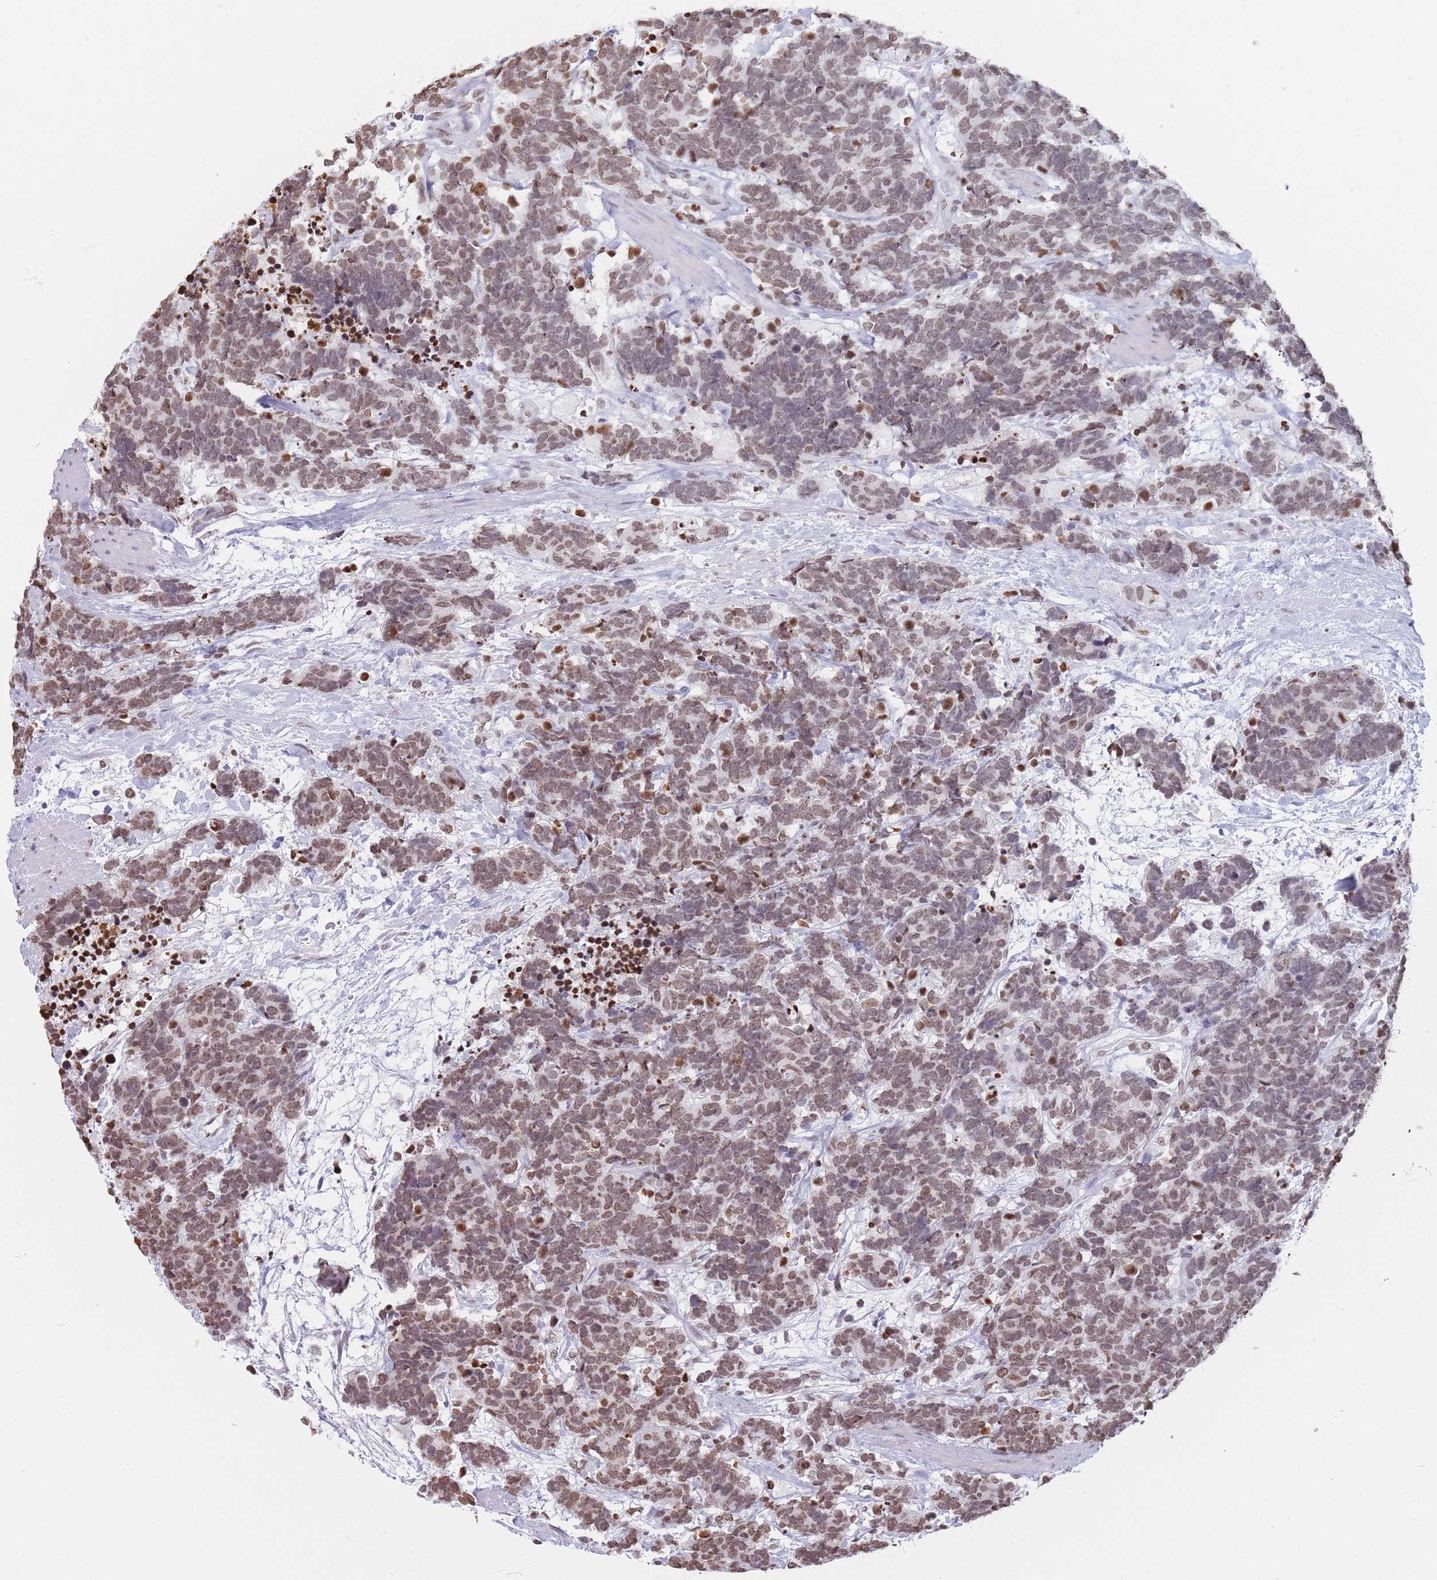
{"staining": {"intensity": "moderate", "quantity": "25%-75%", "location": "nuclear"}, "tissue": "carcinoid", "cell_type": "Tumor cells", "image_type": "cancer", "snomed": [{"axis": "morphology", "description": "Carcinoma, NOS"}, {"axis": "morphology", "description": "Carcinoid, malignant, NOS"}, {"axis": "topography", "description": "Prostate"}], "caption": "Immunohistochemical staining of human carcinoid exhibits medium levels of moderate nuclear protein expression in approximately 25%-75% of tumor cells. Immunohistochemistry stains the protein of interest in brown and the nuclei are stained blue.", "gene": "RYK", "patient": {"sex": "male", "age": 57}}